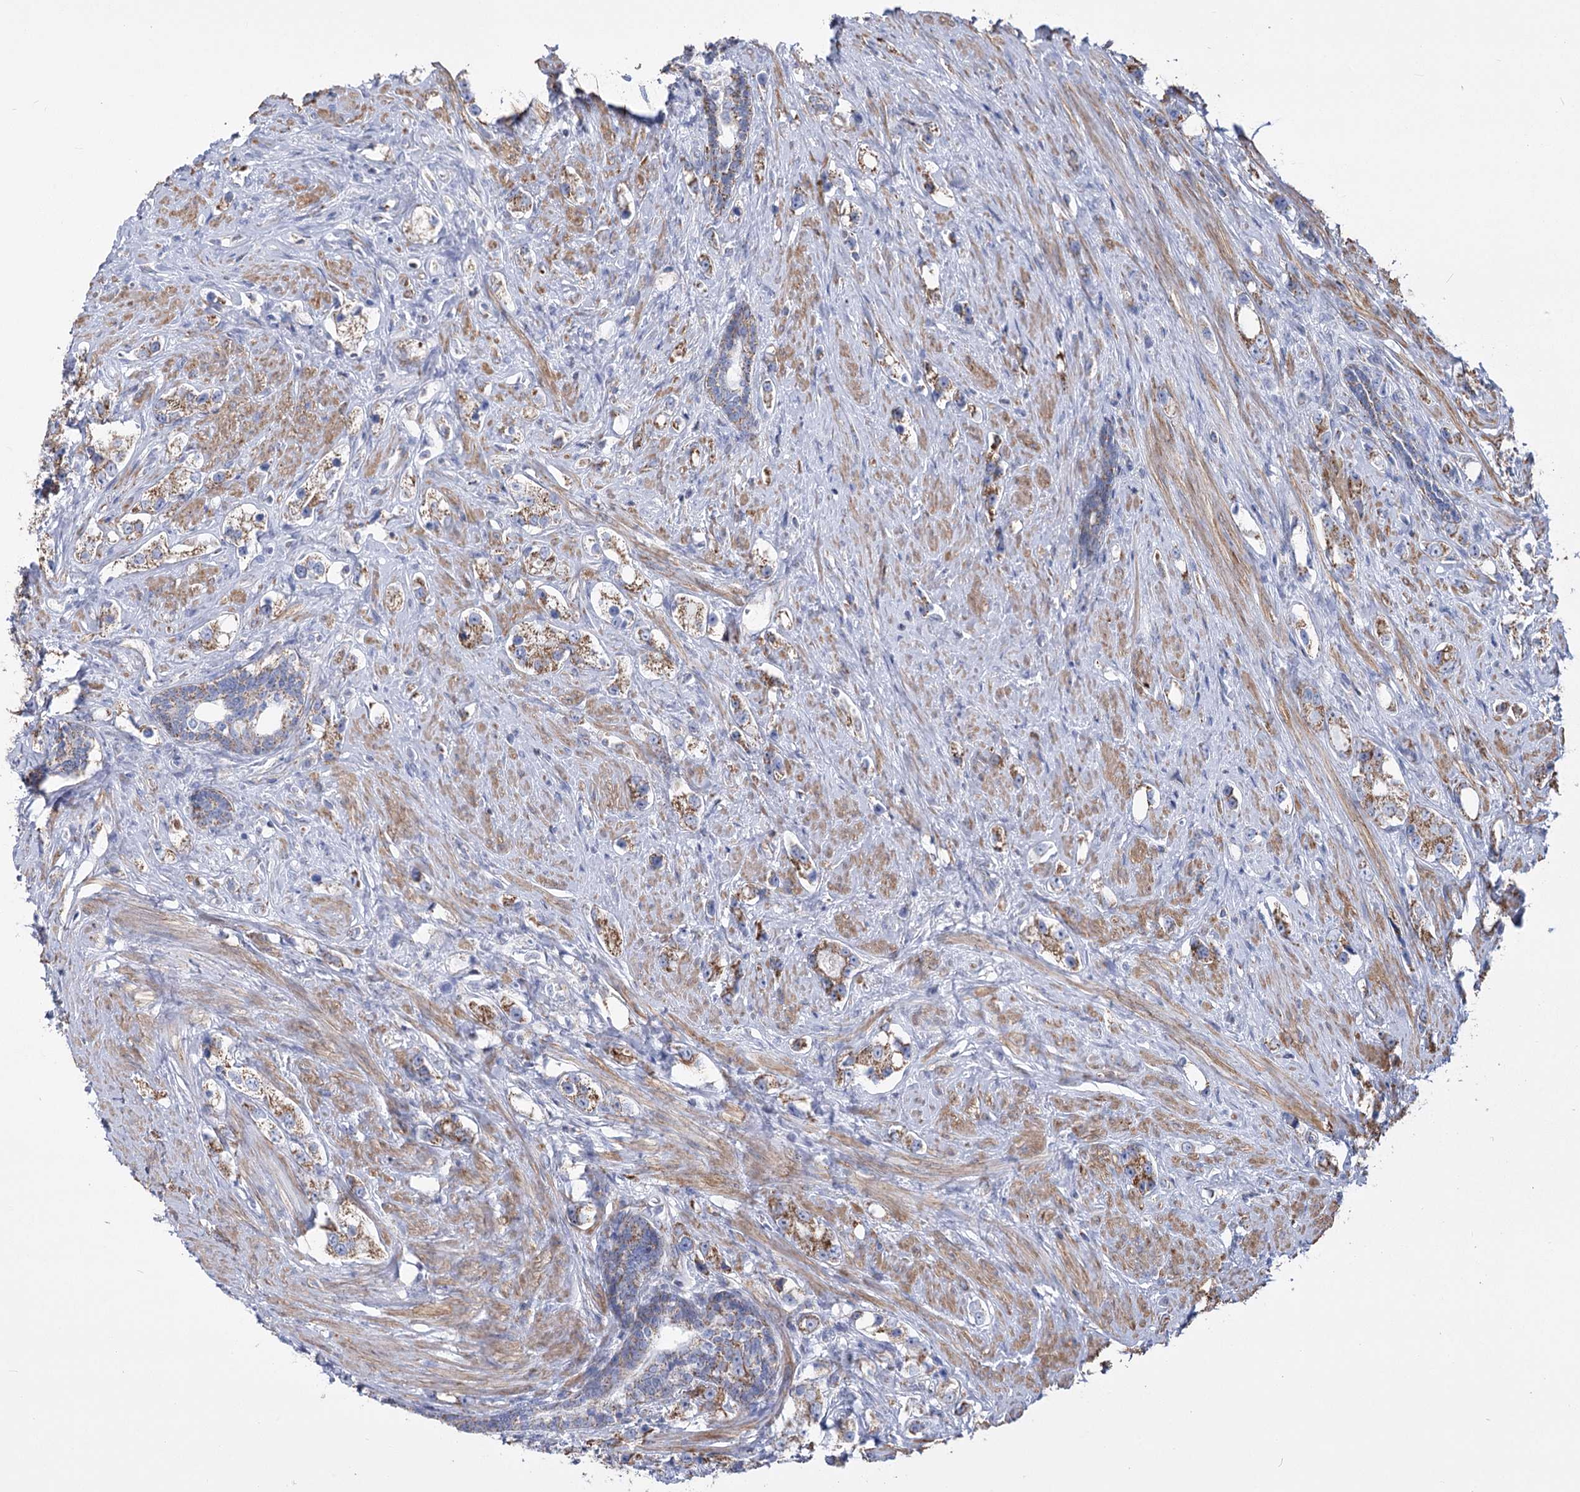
{"staining": {"intensity": "moderate", "quantity": ">75%", "location": "cytoplasmic/membranous"}, "tissue": "prostate cancer", "cell_type": "Tumor cells", "image_type": "cancer", "snomed": [{"axis": "morphology", "description": "Adenocarcinoma, High grade"}, {"axis": "topography", "description": "Prostate"}], "caption": "Immunohistochemical staining of human high-grade adenocarcinoma (prostate) reveals moderate cytoplasmic/membranous protein expression in about >75% of tumor cells.", "gene": "PDHB", "patient": {"sex": "male", "age": 63}}